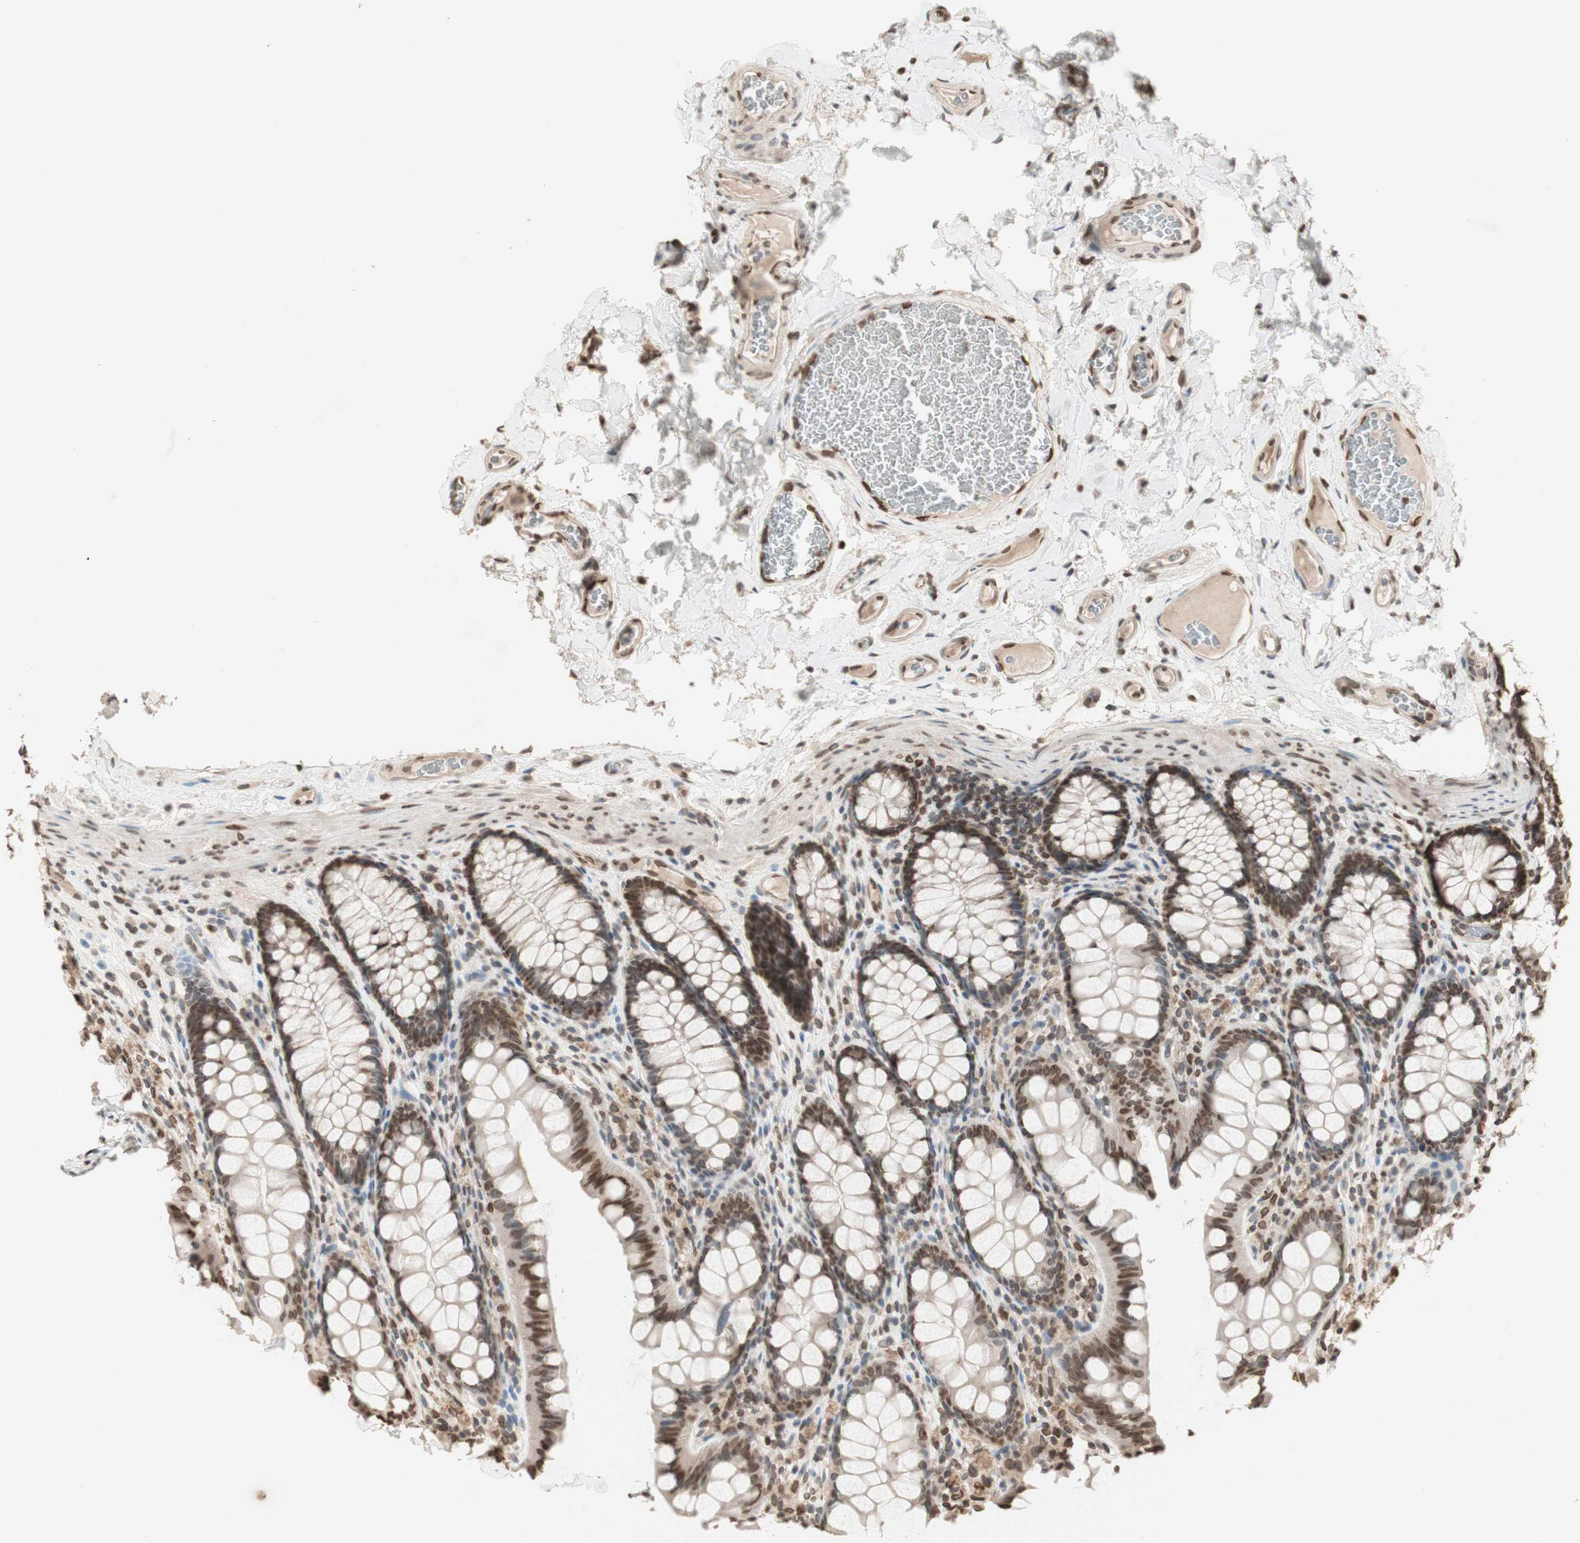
{"staining": {"intensity": "moderate", "quantity": ">75%", "location": "nuclear"}, "tissue": "colon", "cell_type": "Endothelial cells", "image_type": "normal", "snomed": [{"axis": "morphology", "description": "Normal tissue, NOS"}, {"axis": "topography", "description": "Colon"}], "caption": "Immunohistochemistry of benign colon displays medium levels of moderate nuclear expression in about >75% of endothelial cells.", "gene": "TMPO", "patient": {"sex": "female", "age": 55}}